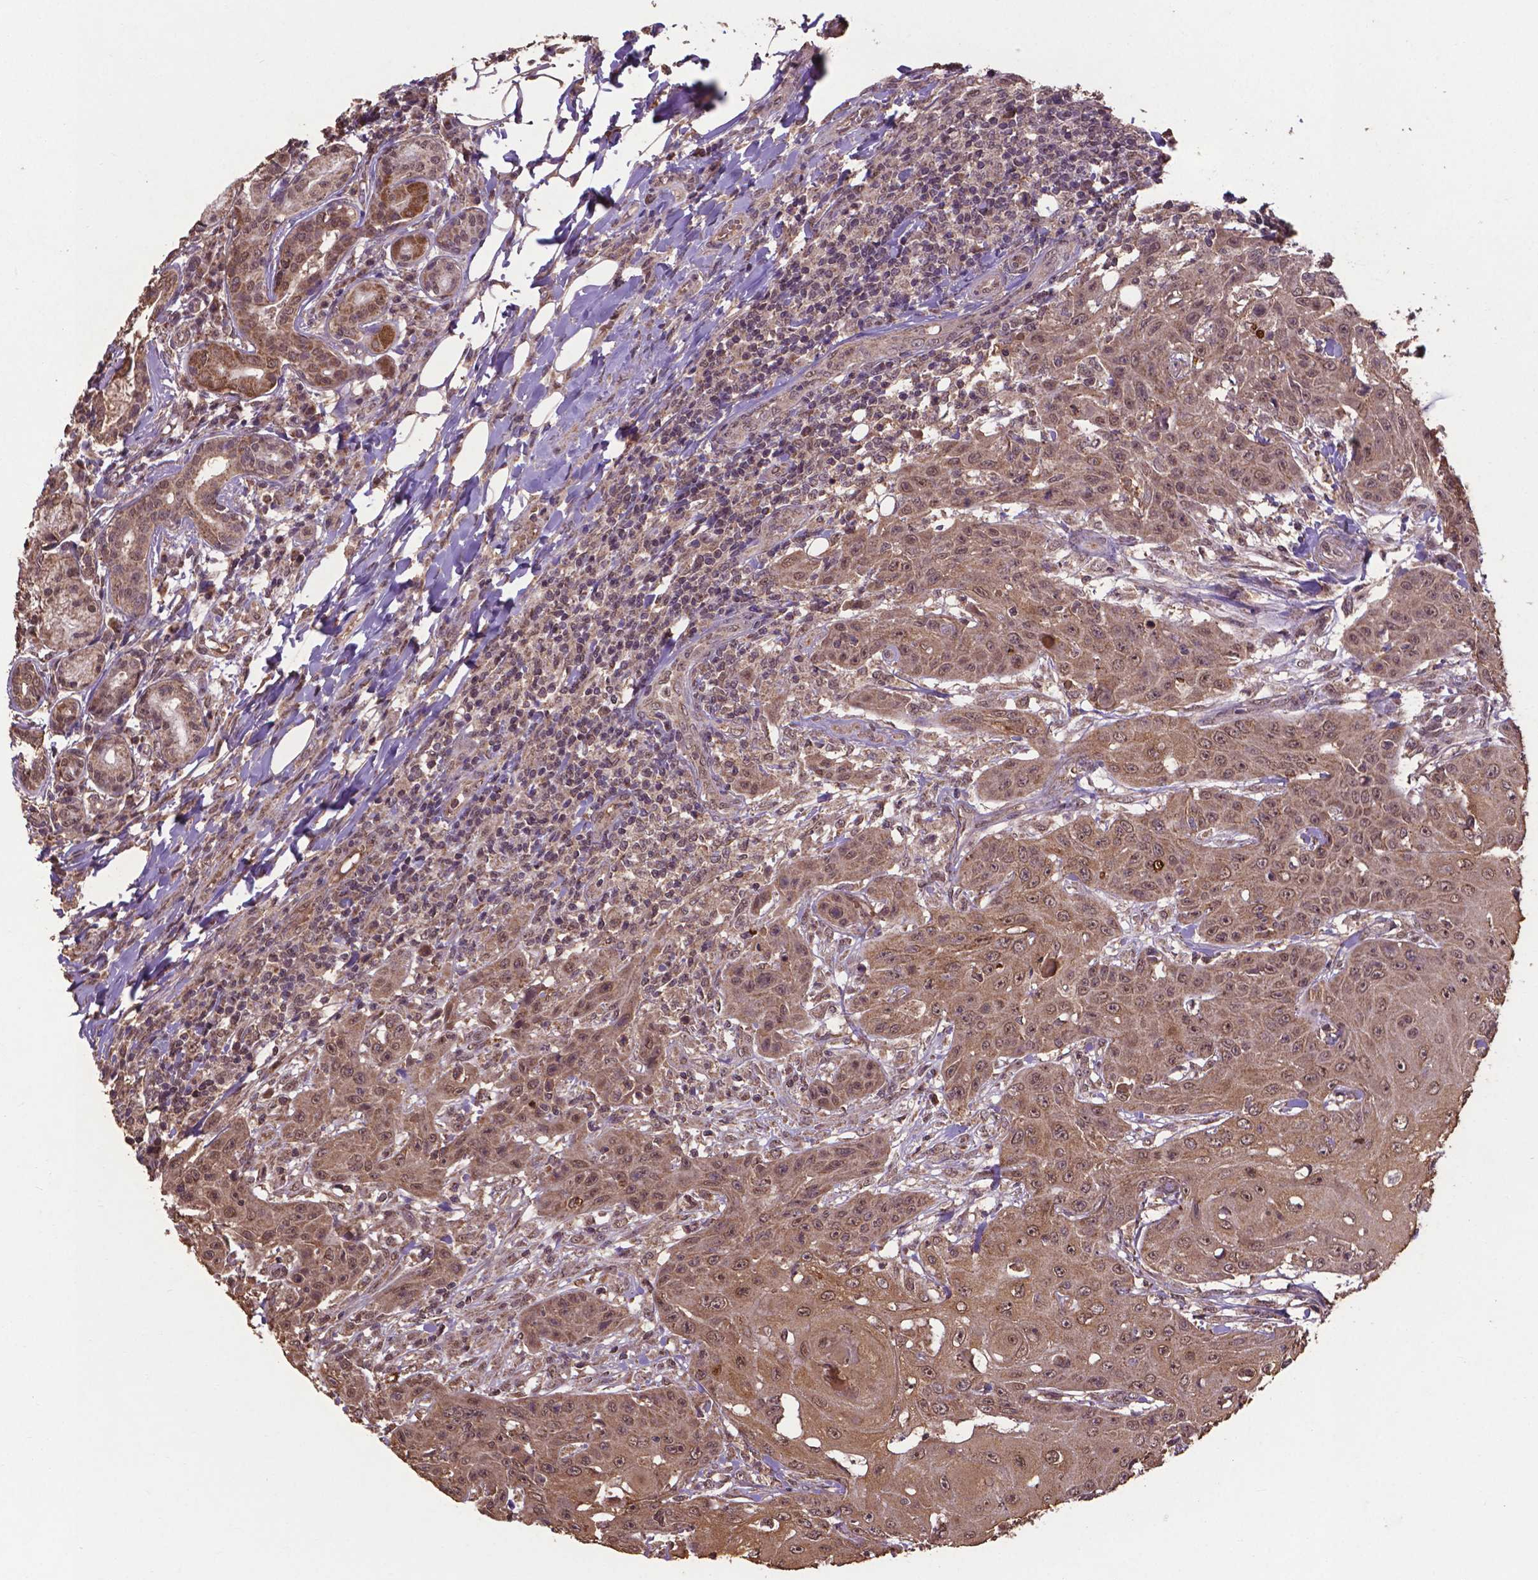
{"staining": {"intensity": "moderate", "quantity": ">75%", "location": "cytoplasmic/membranous,nuclear"}, "tissue": "head and neck cancer", "cell_type": "Tumor cells", "image_type": "cancer", "snomed": [{"axis": "morphology", "description": "Normal tissue, NOS"}, {"axis": "morphology", "description": "Squamous cell carcinoma, NOS"}, {"axis": "topography", "description": "Oral tissue"}, {"axis": "topography", "description": "Head-Neck"}], "caption": "Immunohistochemical staining of human head and neck cancer (squamous cell carcinoma) exhibits medium levels of moderate cytoplasmic/membranous and nuclear expression in about >75% of tumor cells.", "gene": "DCAF1", "patient": {"sex": "female", "age": 55}}